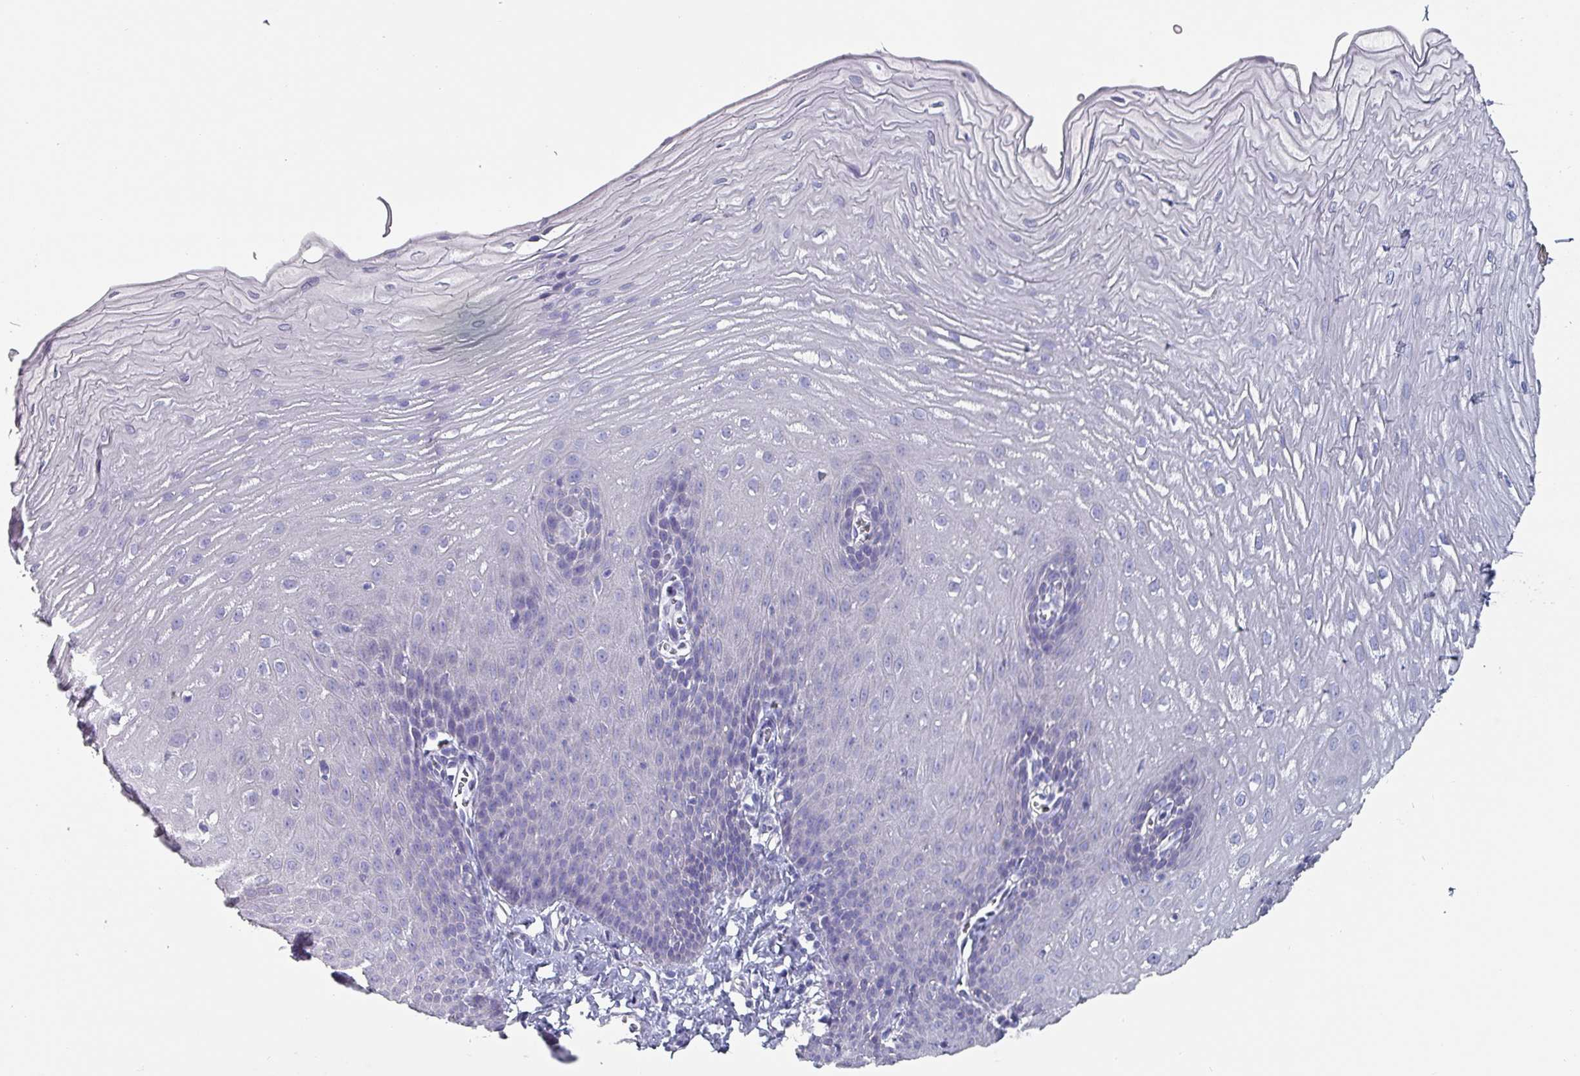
{"staining": {"intensity": "negative", "quantity": "none", "location": "none"}, "tissue": "esophagus", "cell_type": "Squamous epithelial cells", "image_type": "normal", "snomed": [{"axis": "morphology", "description": "Normal tissue, NOS"}, {"axis": "topography", "description": "Esophagus"}], "caption": "A high-resolution histopathology image shows IHC staining of unremarkable esophagus, which displays no significant positivity in squamous epithelial cells. (DAB immunohistochemistry with hematoxylin counter stain).", "gene": "INS", "patient": {"sex": "male", "age": 70}}